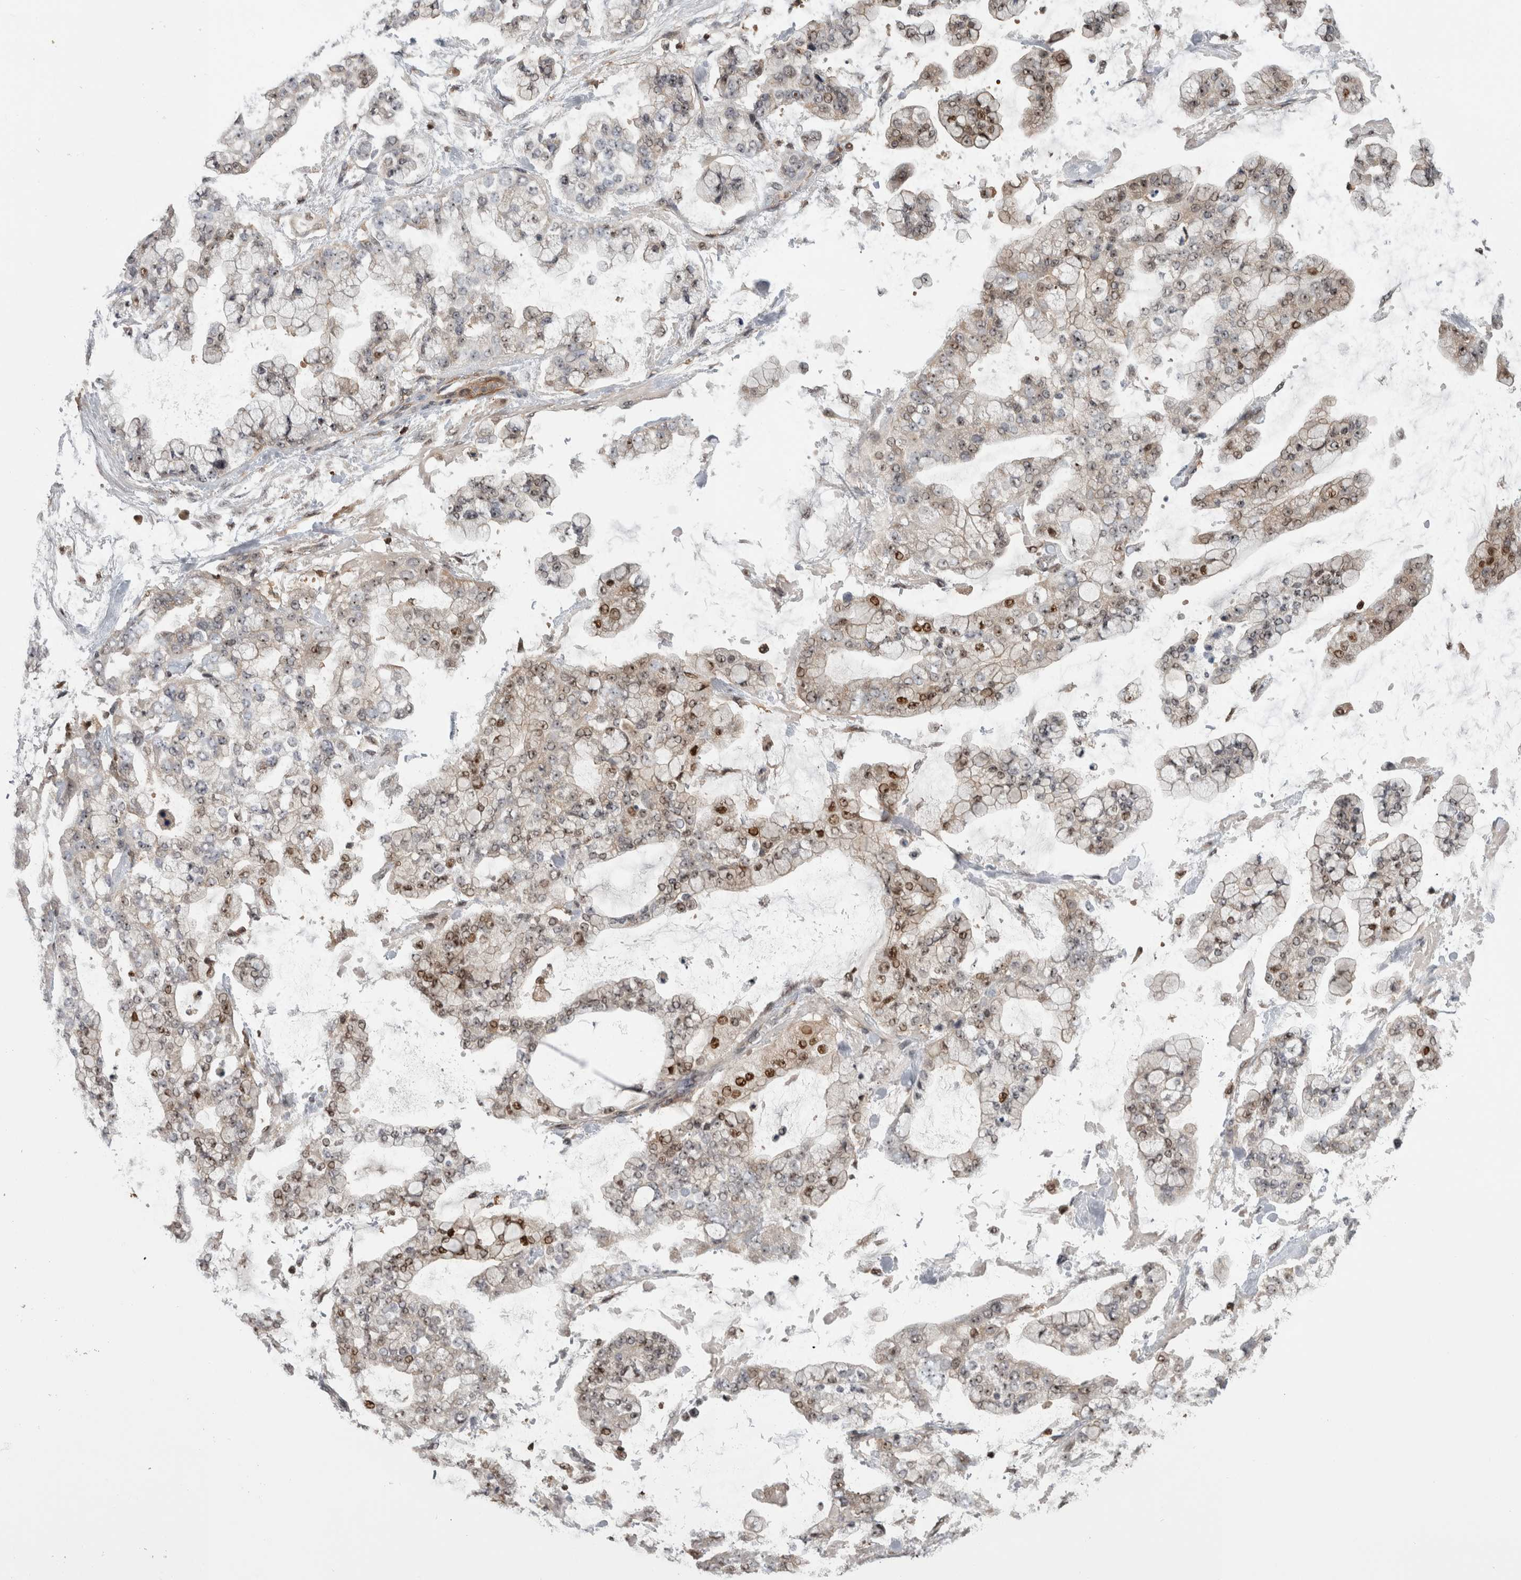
{"staining": {"intensity": "moderate", "quantity": "<25%", "location": "nuclear"}, "tissue": "stomach cancer", "cell_type": "Tumor cells", "image_type": "cancer", "snomed": [{"axis": "morphology", "description": "Normal tissue, NOS"}, {"axis": "morphology", "description": "Adenocarcinoma, NOS"}, {"axis": "topography", "description": "Stomach, upper"}, {"axis": "topography", "description": "Stomach"}], "caption": "Brown immunohistochemical staining in adenocarcinoma (stomach) demonstrates moderate nuclear positivity in approximately <25% of tumor cells.", "gene": "TDRD7", "patient": {"sex": "male", "age": 76}}